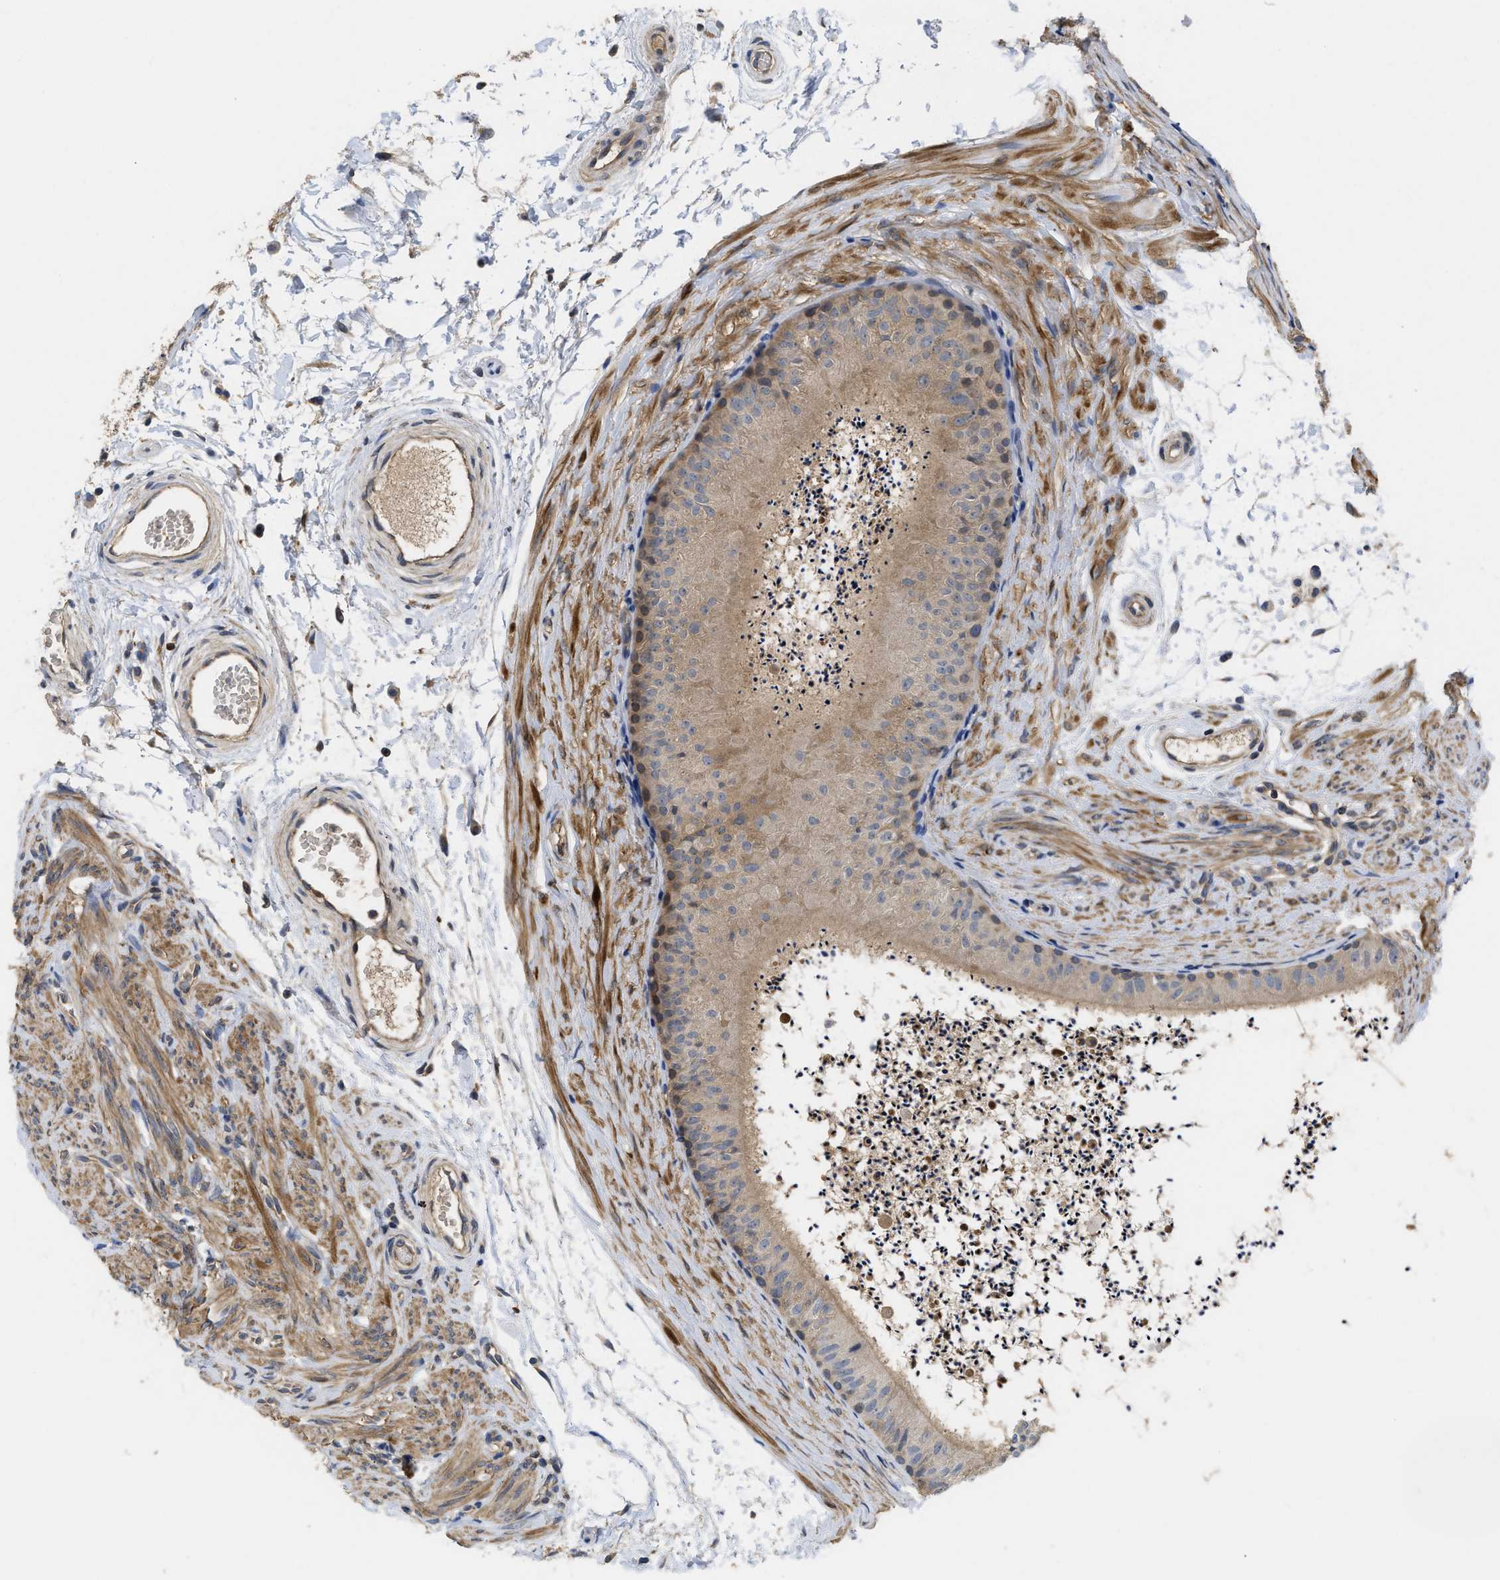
{"staining": {"intensity": "weak", "quantity": ">75%", "location": "cytoplasmic/membranous"}, "tissue": "epididymis", "cell_type": "Glandular cells", "image_type": "normal", "snomed": [{"axis": "morphology", "description": "Normal tissue, NOS"}, {"axis": "topography", "description": "Epididymis"}], "caption": "Weak cytoplasmic/membranous positivity for a protein is identified in approximately >75% of glandular cells of benign epididymis using immunohistochemistry.", "gene": "RNF216", "patient": {"sex": "male", "age": 56}}